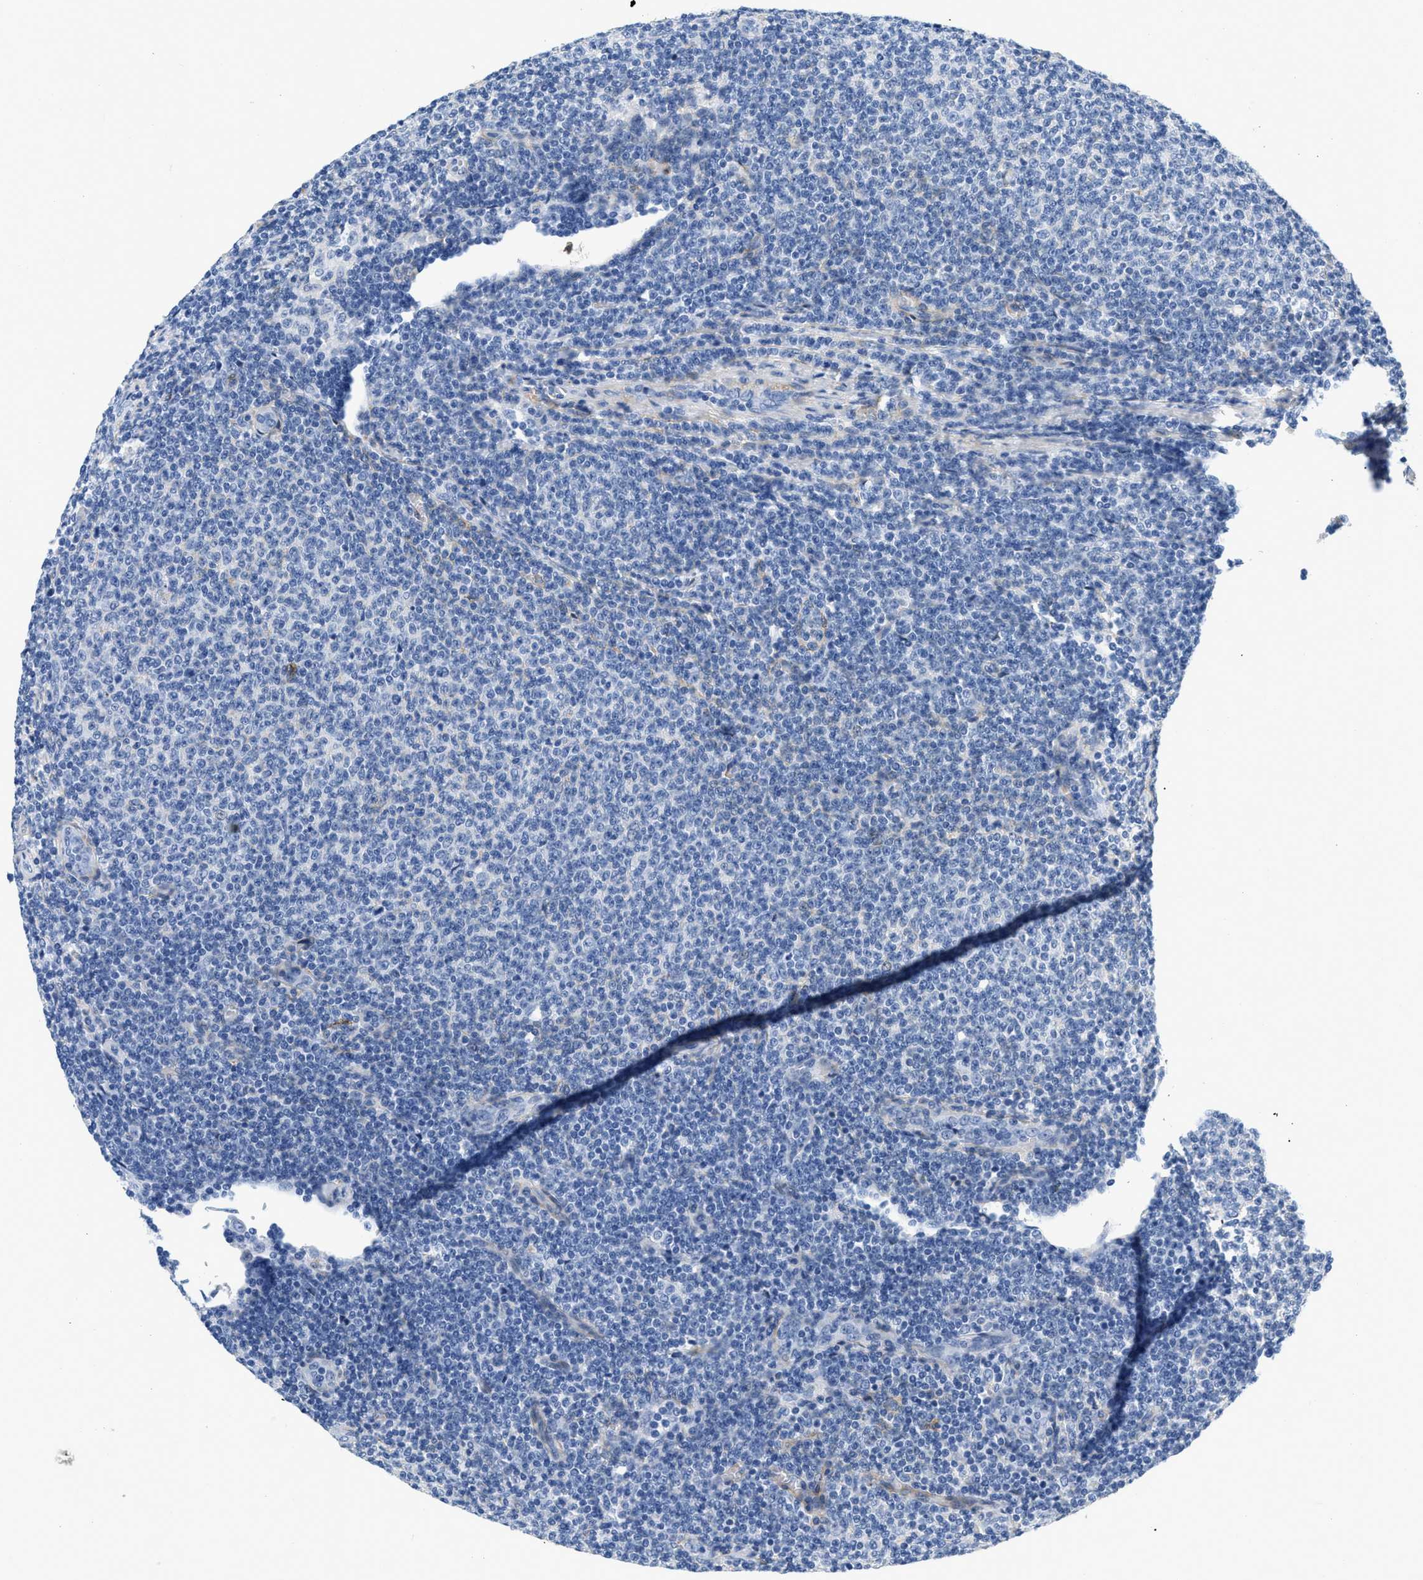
{"staining": {"intensity": "negative", "quantity": "none", "location": "none"}, "tissue": "lymphoma", "cell_type": "Tumor cells", "image_type": "cancer", "snomed": [{"axis": "morphology", "description": "Malignant lymphoma, non-Hodgkin's type, Low grade"}, {"axis": "topography", "description": "Lymph node"}], "caption": "This is a image of immunohistochemistry staining of lymphoma, which shows no staining in tumor cells.", "gene": "PDGFRB", "patient": {"sex": "male", "age": 66}}